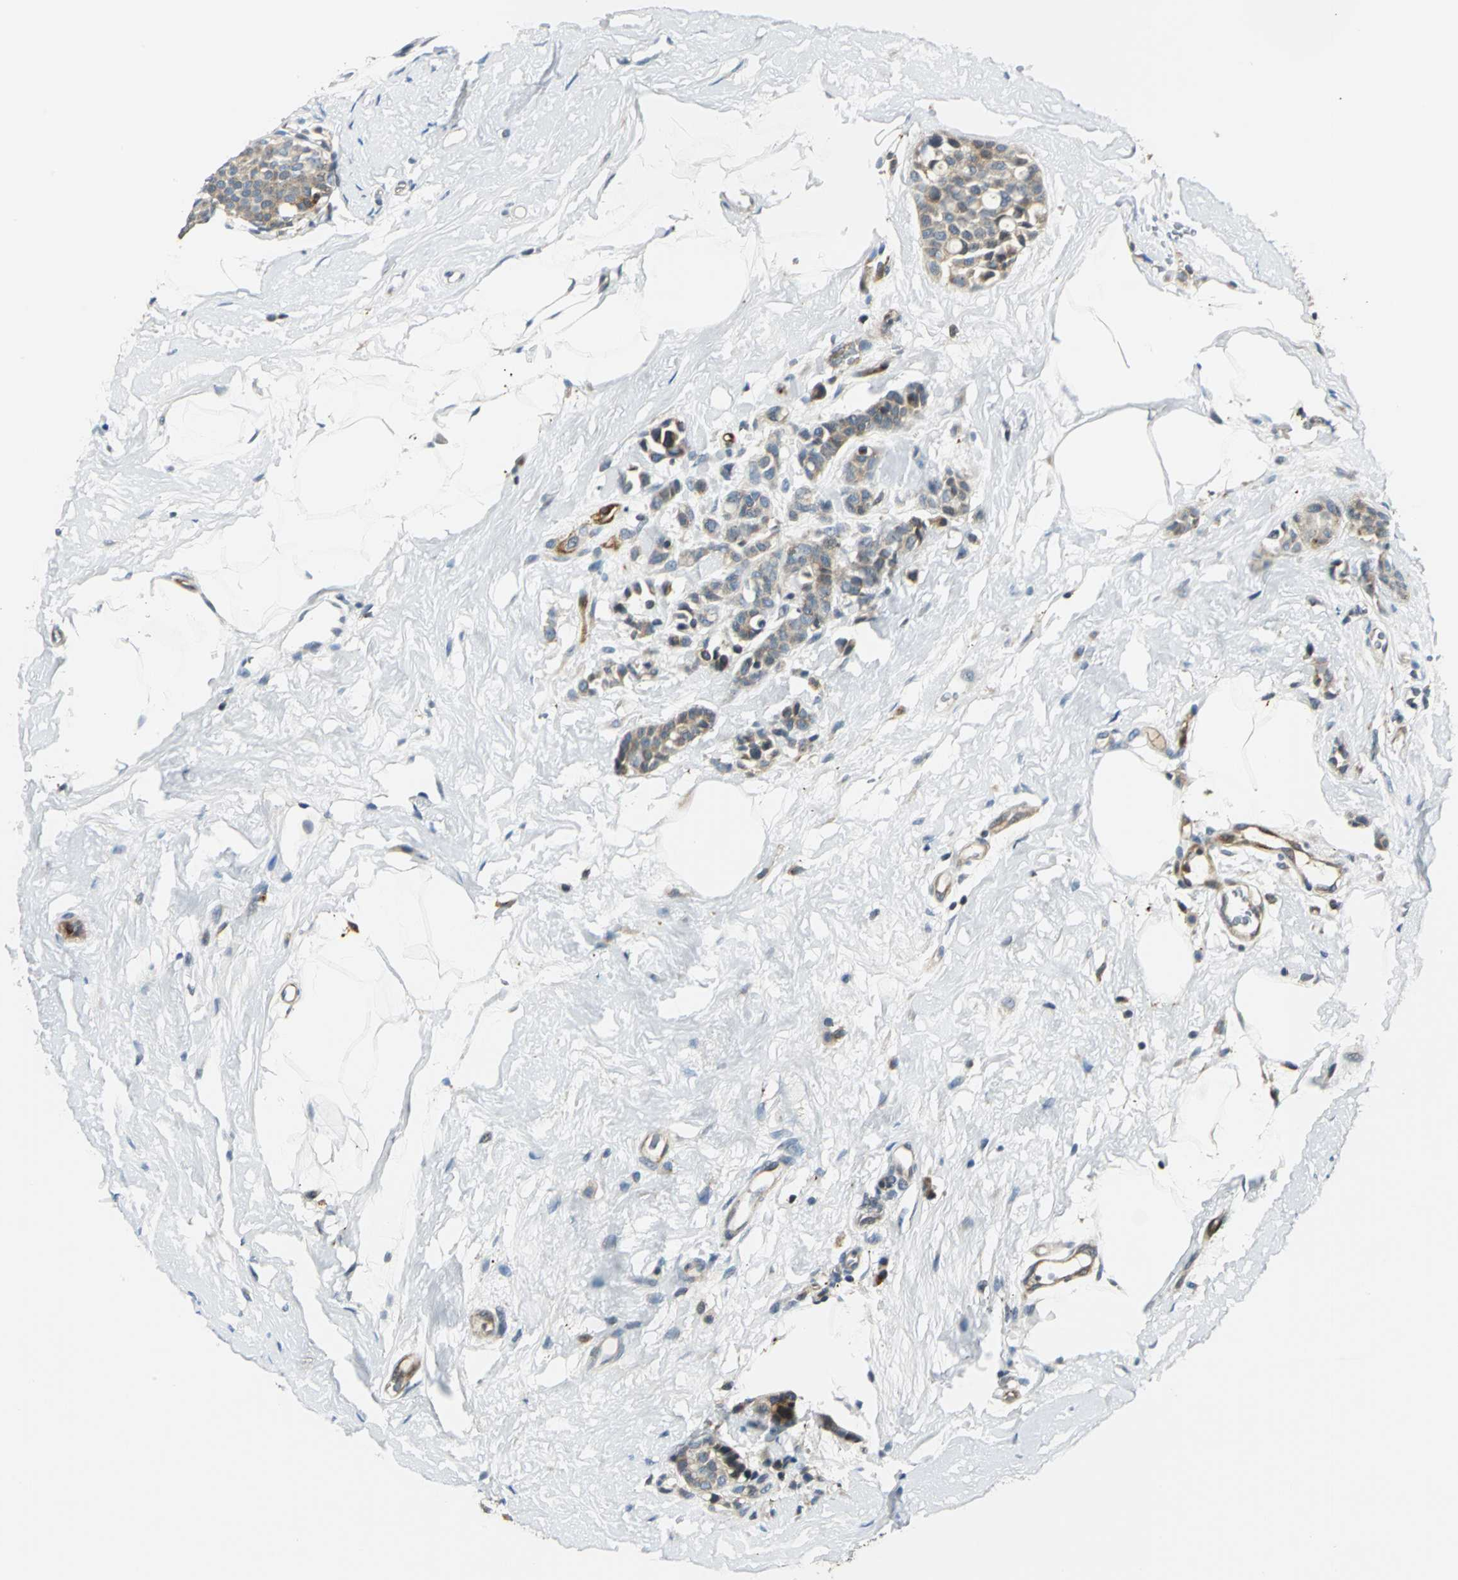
{"staining": {"intensity": "moderate", "quantity": ">75%", "location": "cytoplasmic/membranous"}, "tissue": "breast cancer", "cell_type": "Tumor cells", "image_type": "cancer", "snomed": [{"axis": "morphology", "description": "Lobular carcinoma, in situ"}, {"axis": "morphology", "description": "Lobular carcinoma"}, {"axis": "topography", "description": "Breast"}], "caption": "The histopathology image shows a brown stain indicating the presence of a protein in the cytoplasmic/membranous of tumor cells in breast cancer.", "gene": "USP40", "patient": {"sex": "female", "age": 41}}